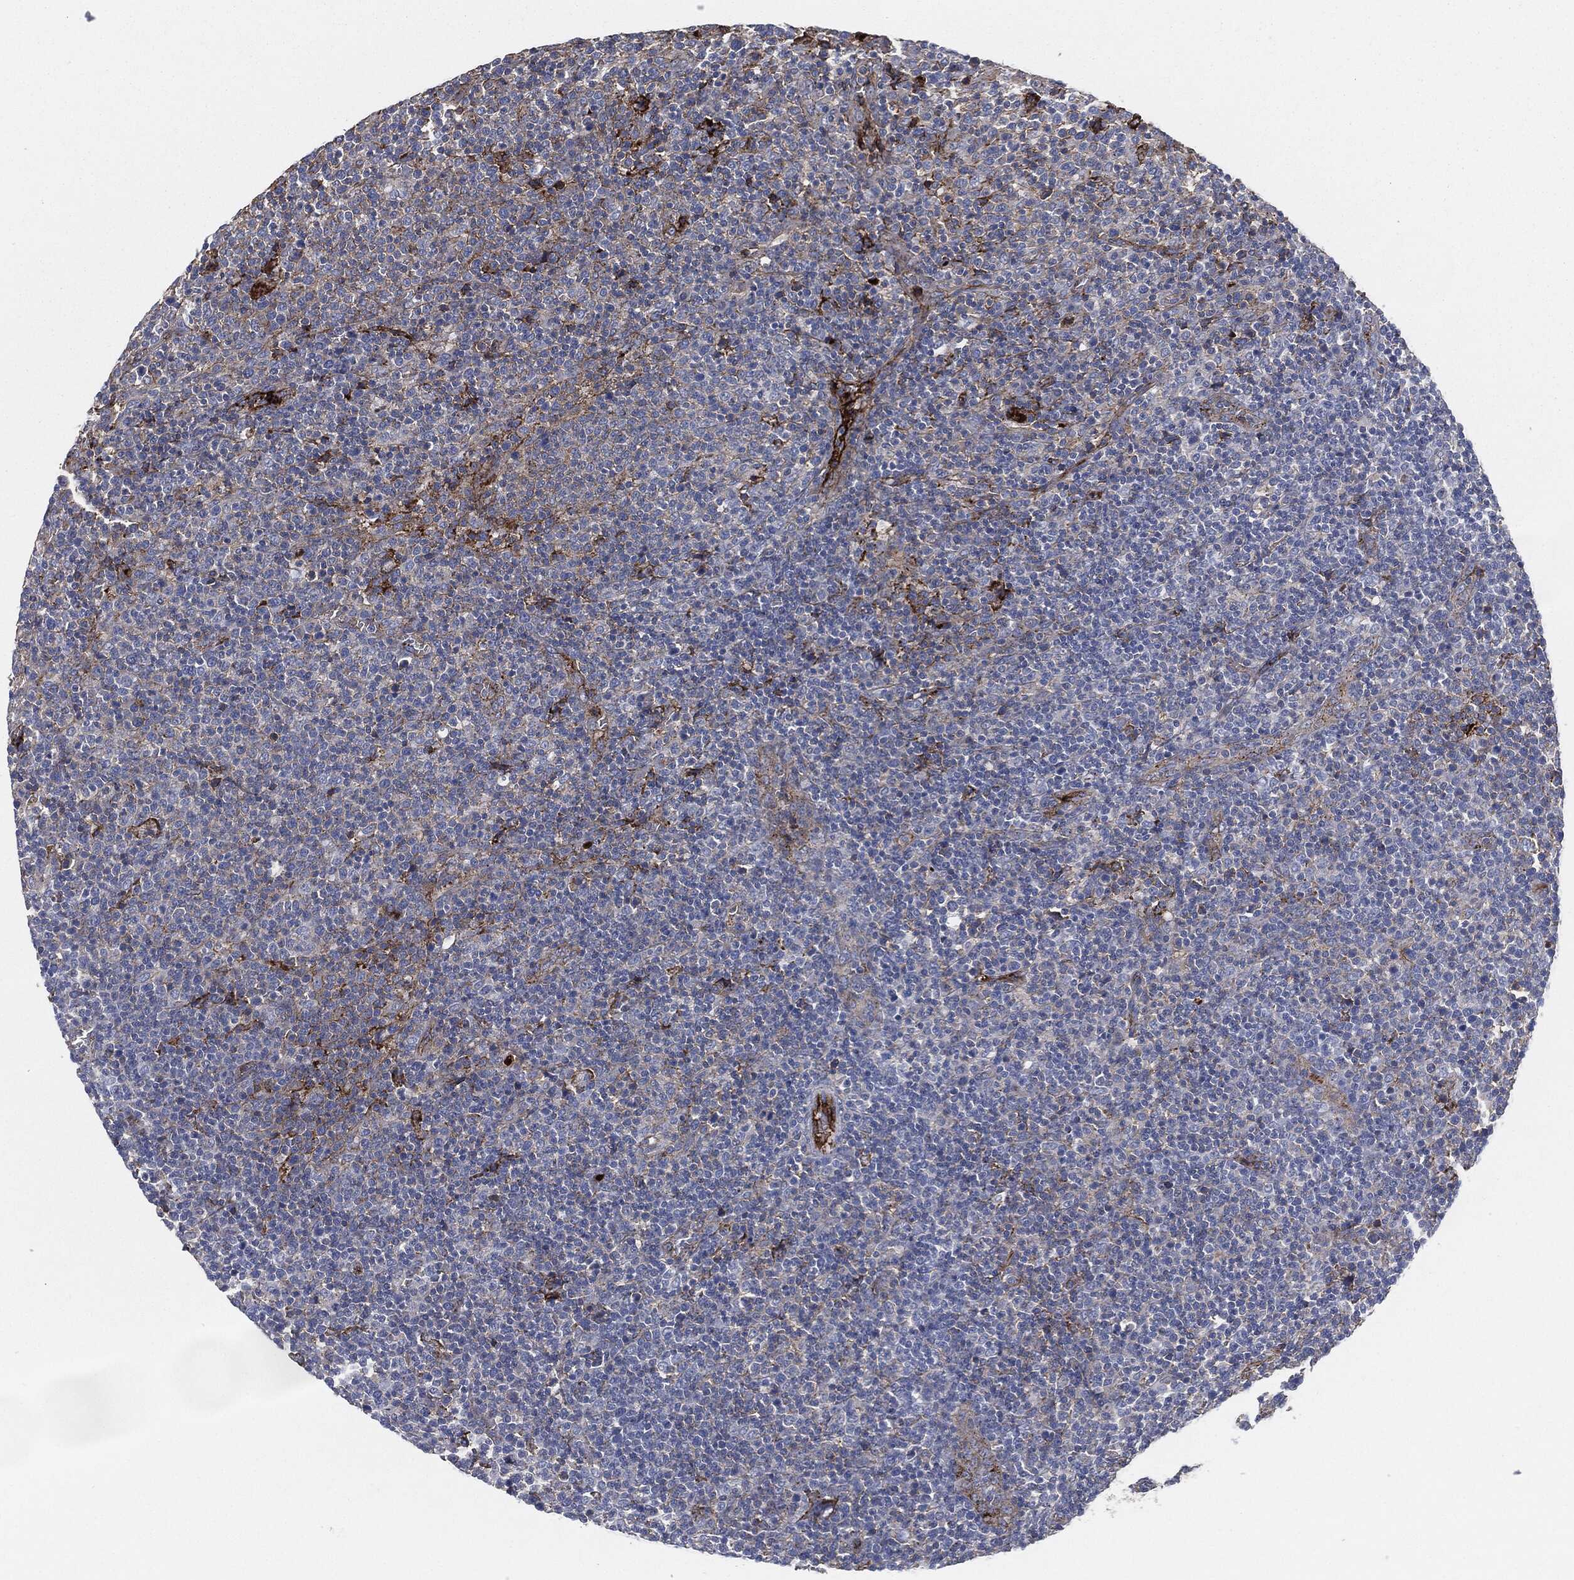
{"staining": {"intensity": "negative", "quantity": "none", "location": "none"}, "tissue": "lymphoma", "cell_type": "Tumor cells", "image_type": "cancer", "snomed": [{"axis": "morphology", "description": "Malignant lymphoma, non-Hodgkin's type, High grade"}, {"axis": "topography", "description": "Lymph node"}], "caption": "Tumor cells show no significant expression in lymphoma.", "gene": "APOB", "patient": {"sex": "male", "age": 61}}